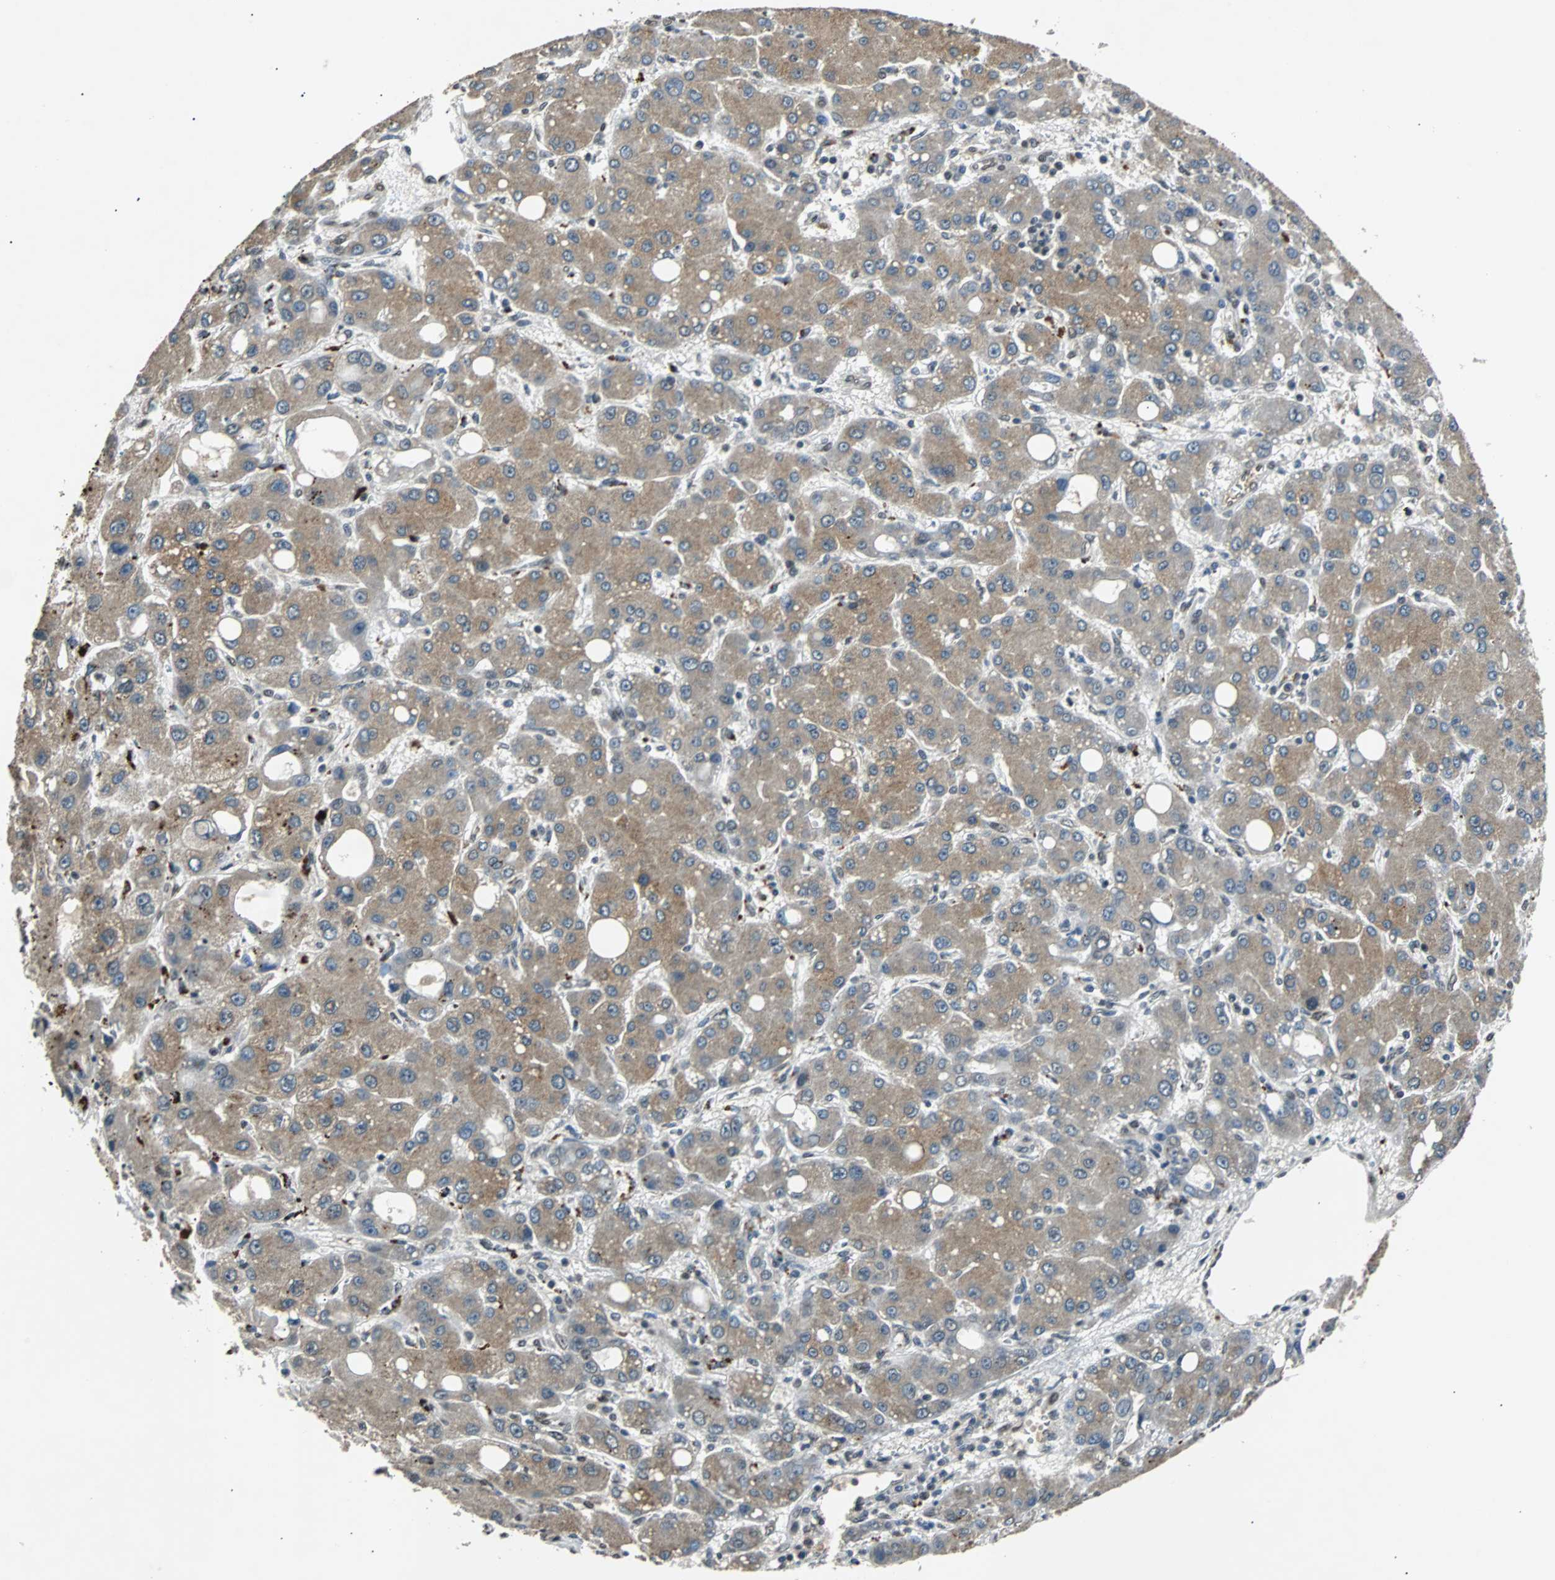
{"staining": {"intensity": "moderate", "quantity": ">75%", "location": "cytoplasmic/membranous"}, "tissue": "liver cancer", "cell_type": "Tumor cells", "image_type": "cancer", "snomed": [{"axis": "morphology", "description": "Carcinoma, Hepatocellular, NOS"}, {"axis": "topography", "description": "Liver"}], "caption": "Liver hepatocellular carcinoma was stained to show a protein in brown. There is medium levels of moderate cytoplasmic/membranous staining in about >75% of tumor cells.", "gene": "PHC1", "patient": {"sex": "male", "age": 55}}